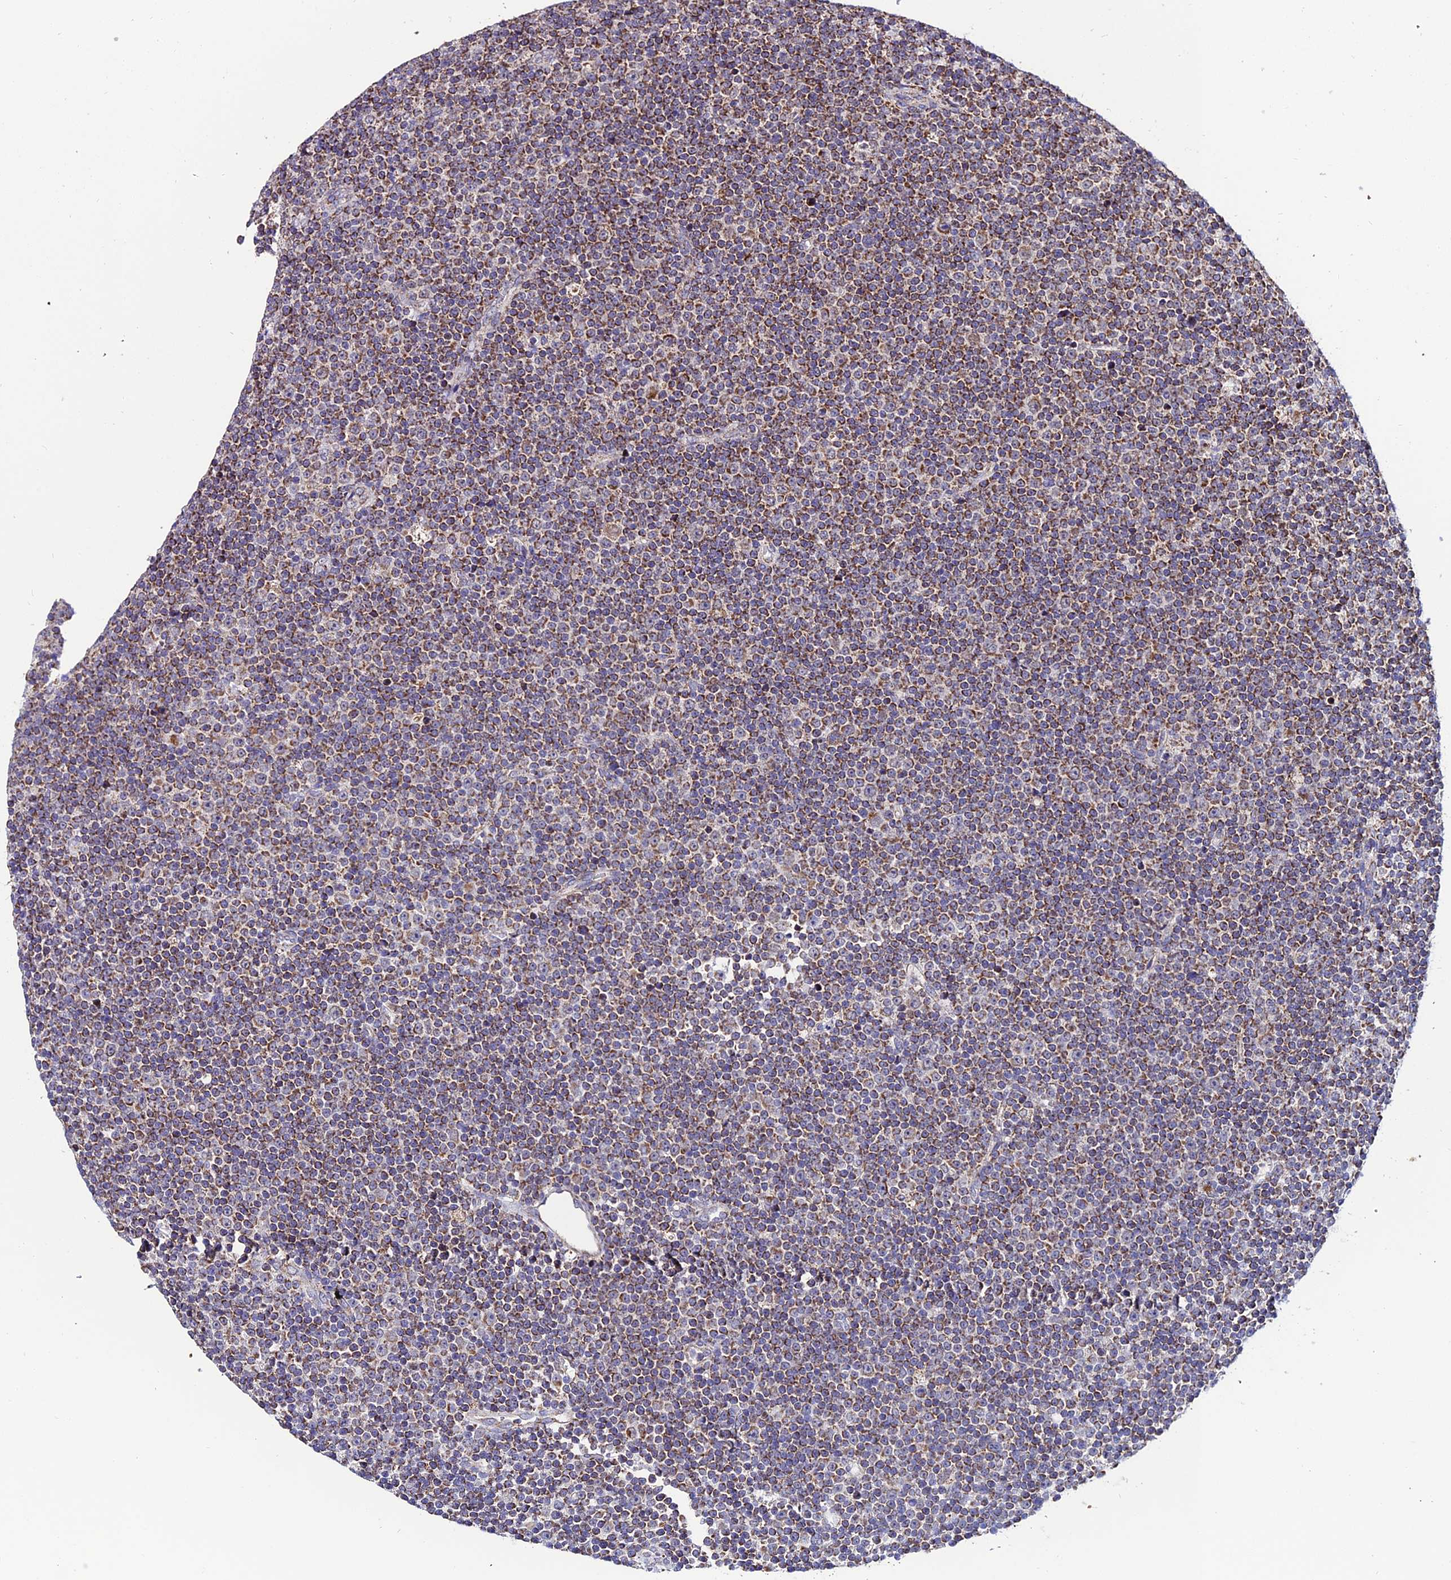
{"staining": {"intensity": "moderate", "quantity": ">75%", "location": "cytoplasmic/membranous"}, "tissue": "lymphoma", "cell_type": "Tumor cells", "image_type": "cancer", "snomed": [{"axis": "morphology", "description": "Malignant lymphoma, non-Hodgkin's type, Low grade"}, {"axis": "topography", "description": "Lymph node"}], "caption": "Human lymphoma stained with a protein marker reveals moderate staining in tumor cells.", "gene": "PSMD2", "patient": {"sex": "female", "age": 67}}